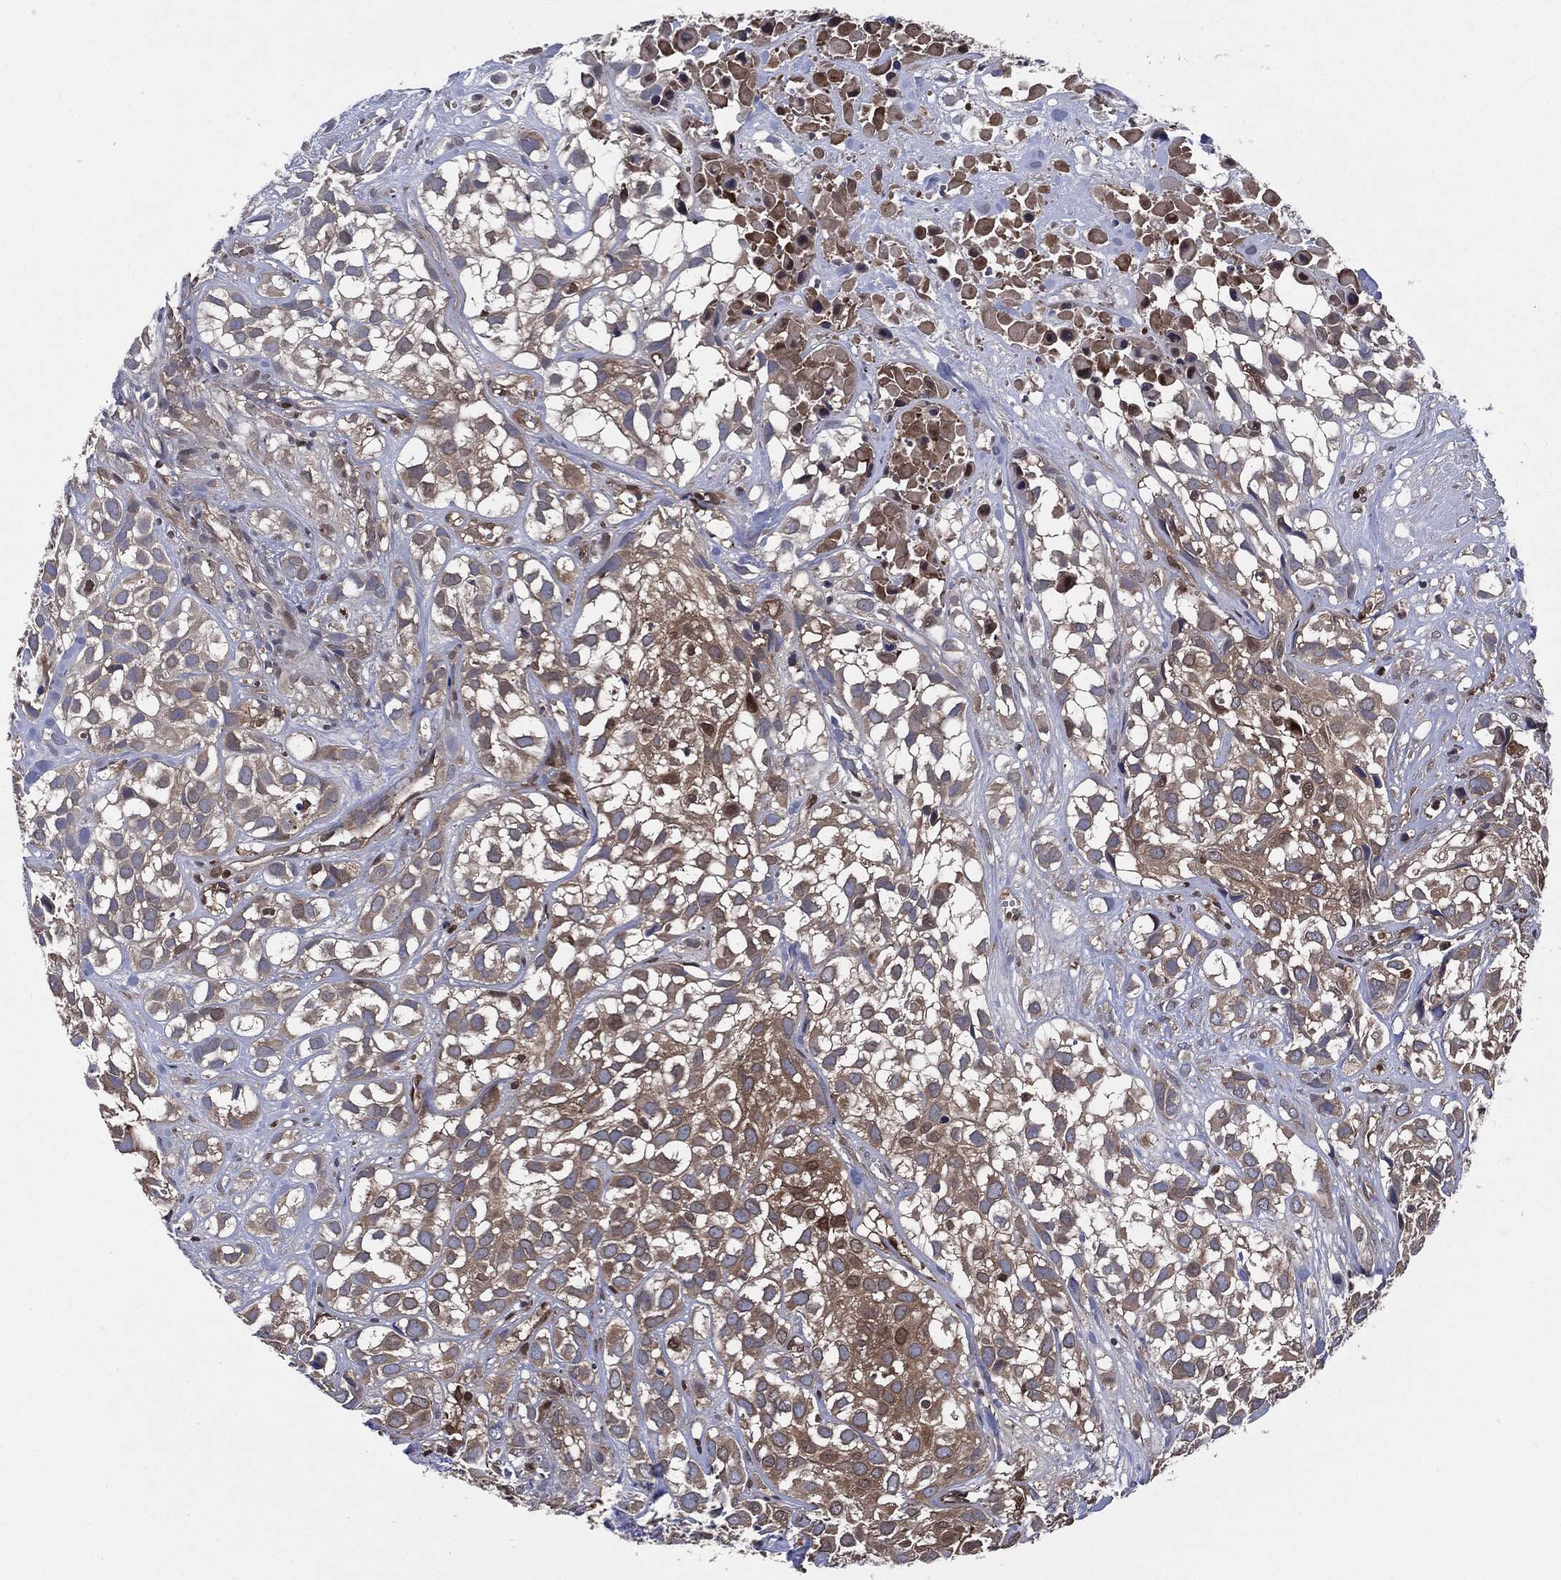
{"staining": {"intensity": "moderate", "quantity": "25%-75%", "location": "cytoplasmic/membranous"}, "tissue": "urothelial cancer", "cell_type": "Tumor cells", "image_type": "cancer", "snomed": [{"axis": "morphology", "description": "Urothelial carcinoma, High grade"}, {"axis": "topography", "description": "Urinary bladder"}], "caption": "Protein staining displays moderate cytoplasmic/membranous positivity in approximately 25%-75% of tumor cells in urothelial carcinoma (high-grade). (Brightfield microscopy of DAB IHC at high magnification).", "gene": "XPNPEP1", "patient": {"sex": "male", "age": 56}}